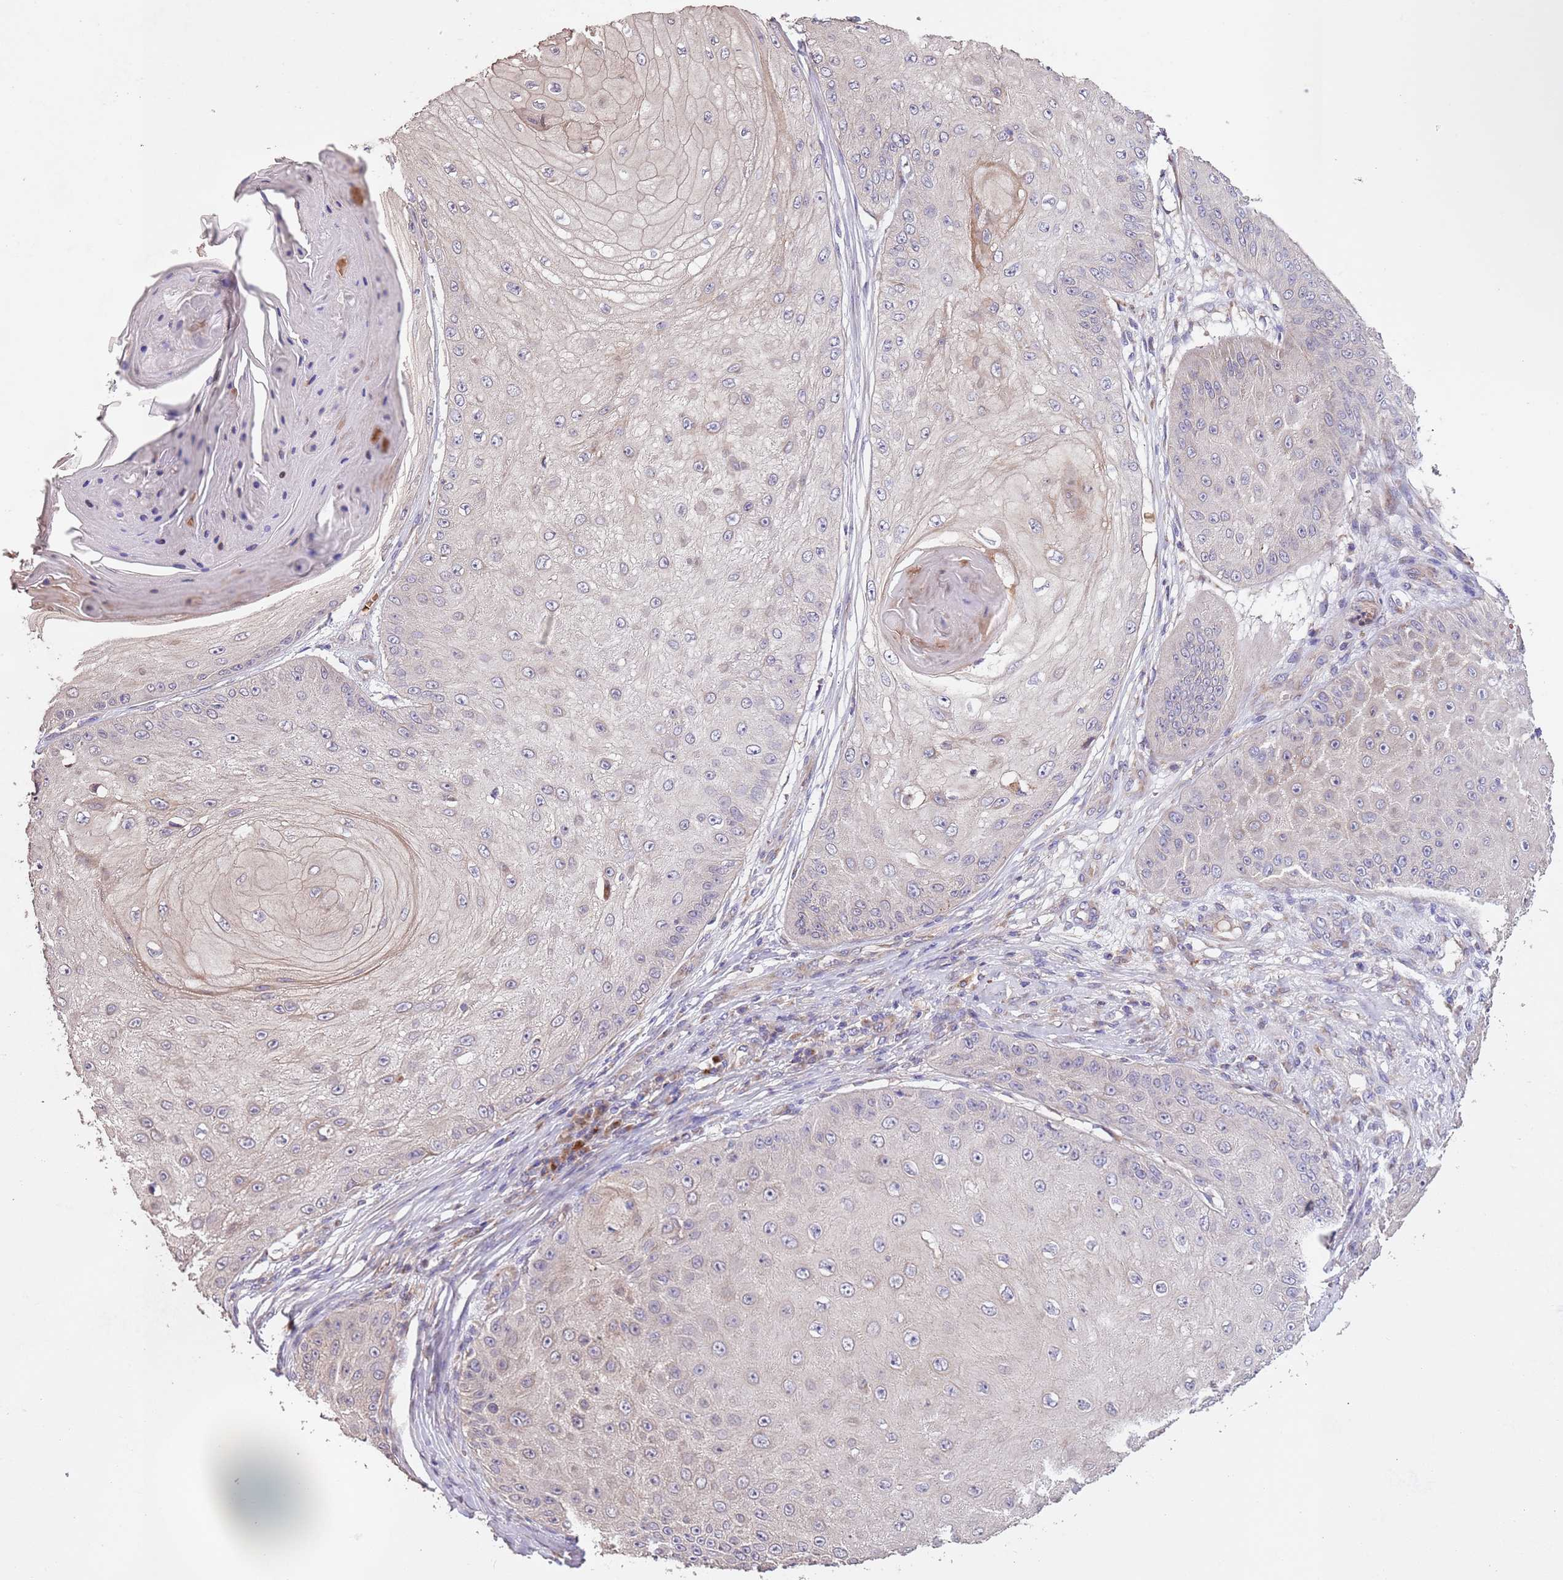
{"staining": {"intensity": "negative", "quantity": "none", "location": "none"}, "tissue": "skin cancer", "cell_type": "Tumor cells", "image_type": "cancer", "snomed": [{"axis": "morphology", "description": "Squamous cell carcinoma, NOS"}, {"axis": "topography", "description": "Skin"}], "caption": "Photomicrograph shows no significant protein staining in tumor cells of skin squamous cell carcinoma.", "gene": "PIGA", "patient": {"sex": "male", "age": 70}}